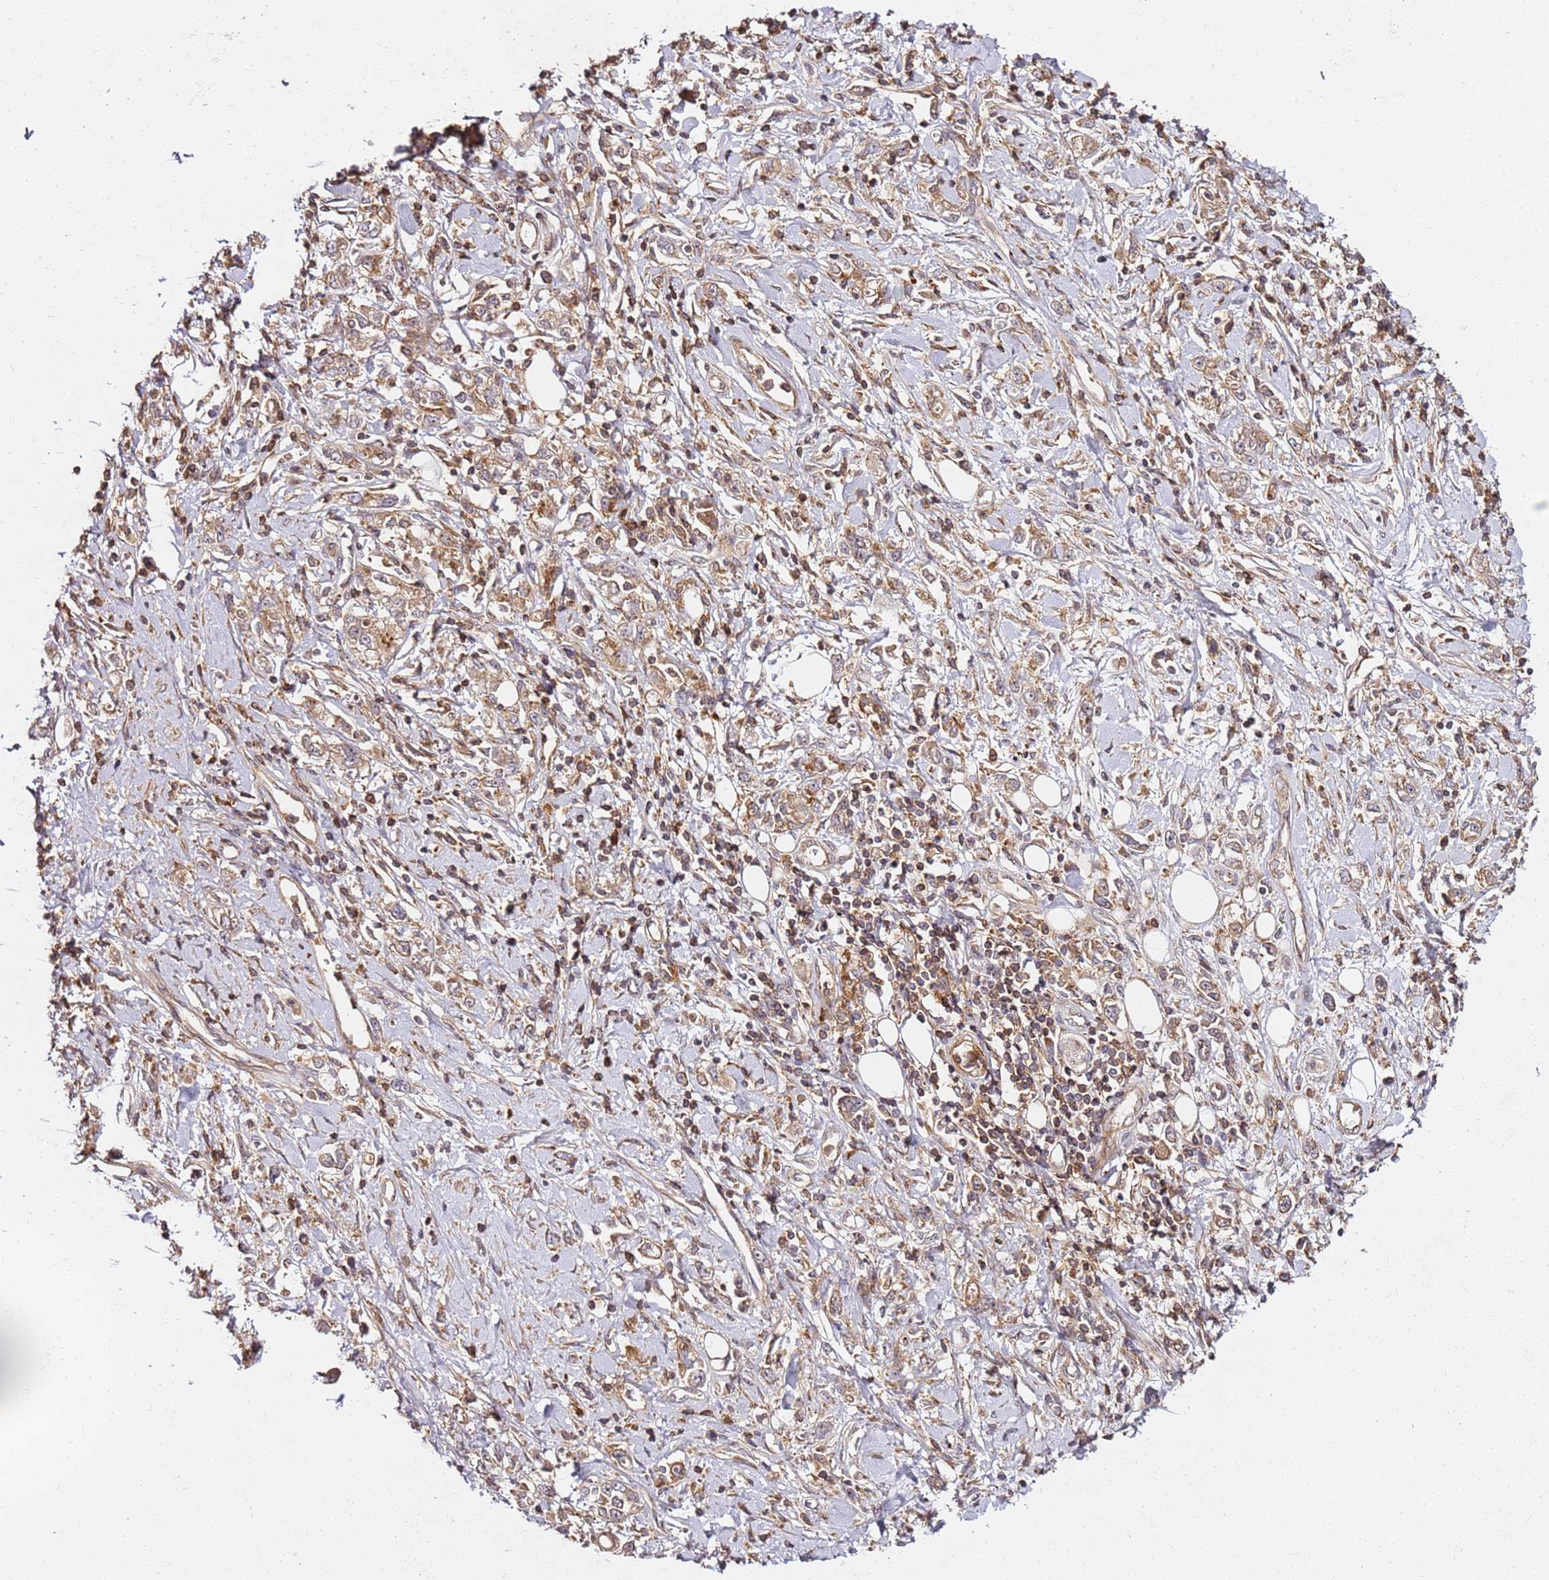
{"staining": {"intensity": "weak", "quantity": ">75%", "location": "cytoplasmic/membranous"}, "tissue": "stomach cancer", "cell_type": "Tumor cells", "image_type": "cancer", "snomed": [{"axis": "morphology", "description": "Adenocarcinoma, NOS"}, {"axis": "topography", "description": "Stomach"}], "caption": "A low amount of weak cytoplasmic/membranous staining is seen in about >75% of tumor cells in stomach cancer (adenocarcinoma) tissue.", "gene": "PRMT7", "patient": {"sex": "female", "age": 76}}